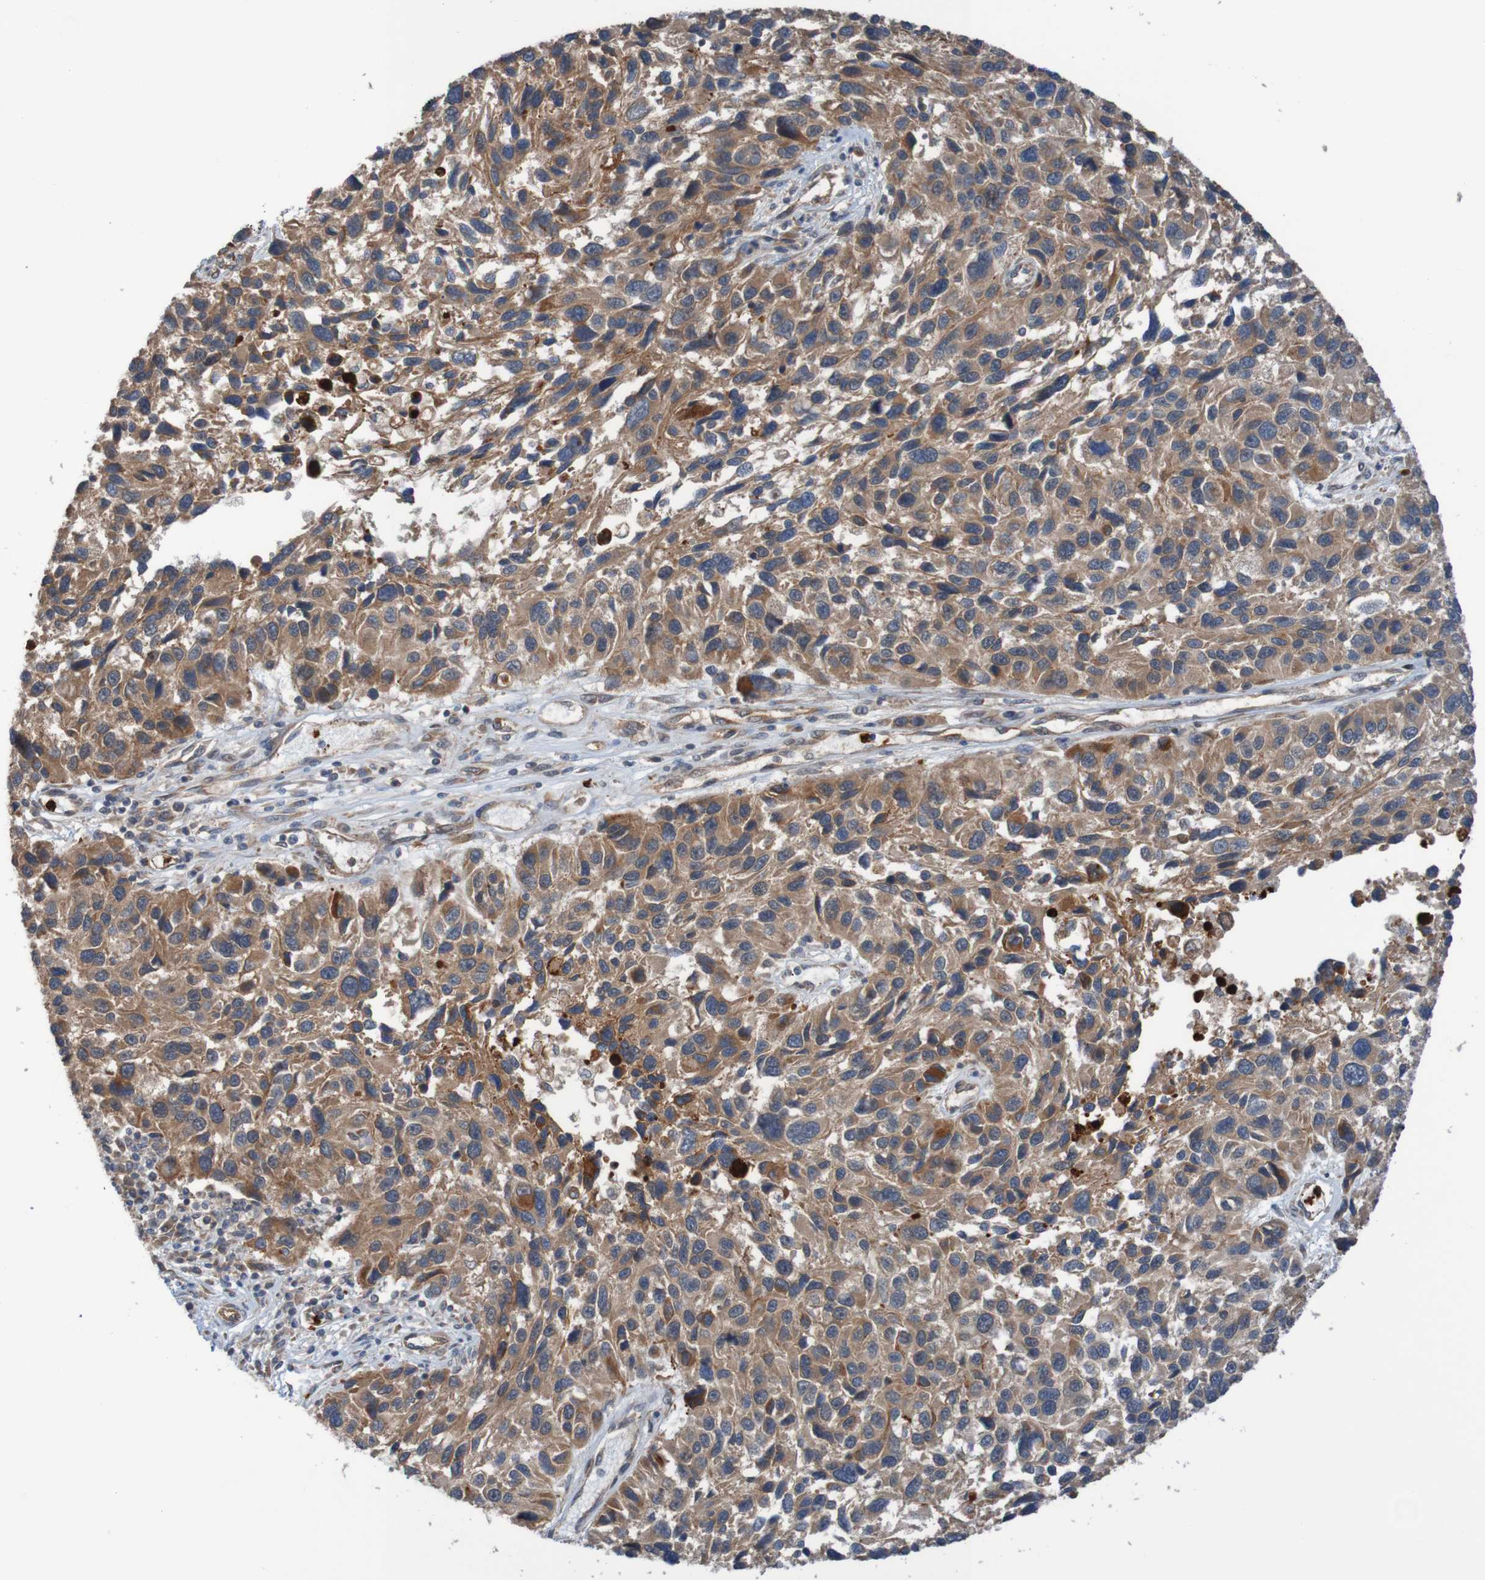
{"staining": {"intensity": "moderate", "quantity": ">75%", "location": "cytoplasmic/membranous"}, "tissue": "melanoma", "cell_type": "Tumor cells", "image_type": "cancer", "snomed": [{"axis": "morphology", "description": "Malignant melanoma, NOS"}, {"axis": "topography", "description": "Skin"}], "caption": "Melanoma stained for a protein displays moderate cytoplasmic/membranous positivity in tumor cells.", "gene": "ST8SIA6", "patient": {"sex": "male", "age": 53}}